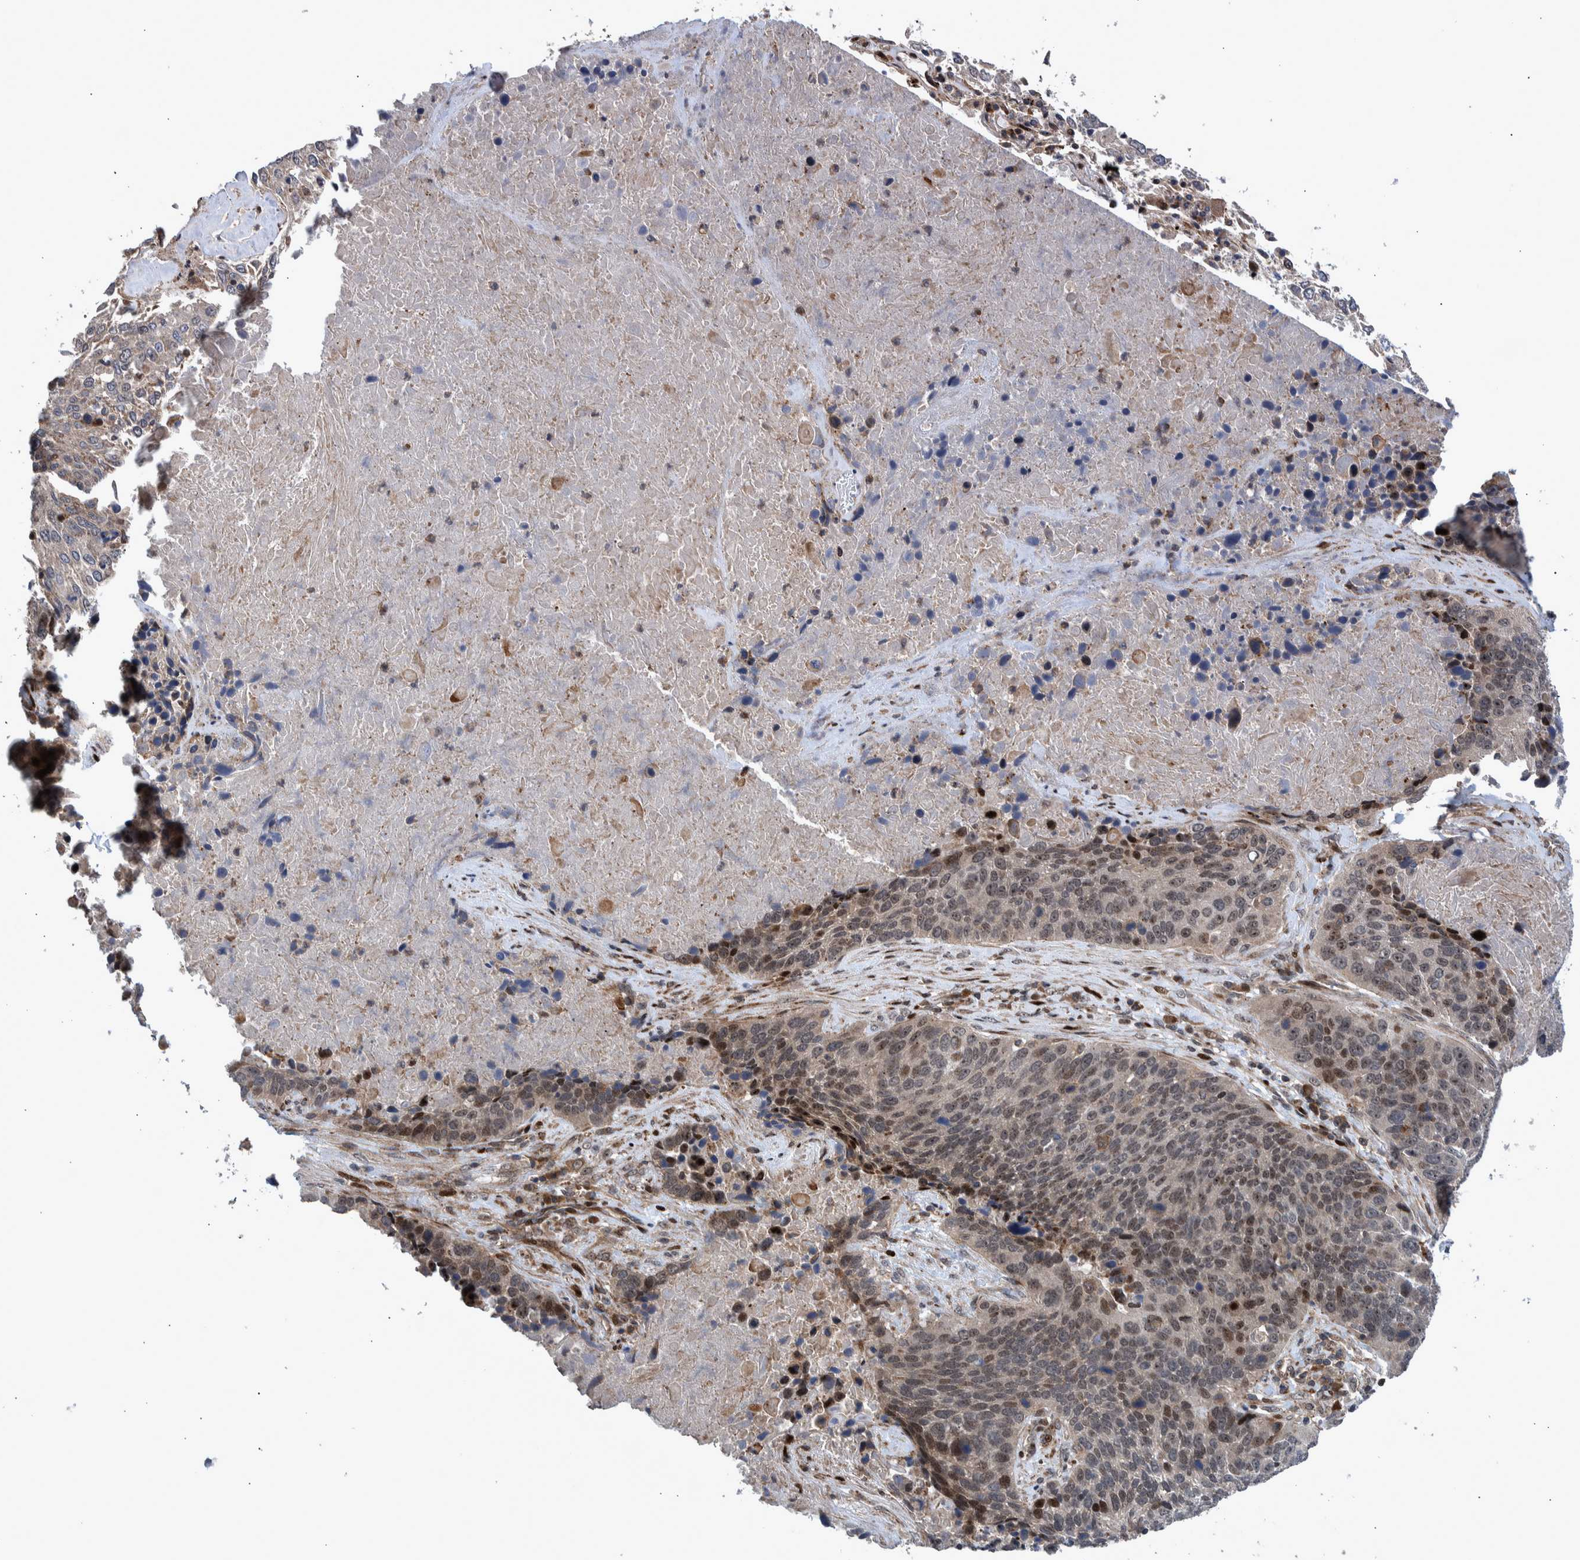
{"staining": {"intensity": "weak", "quantity": "25%-75%", "location": "nuclear"}, "tissue": "lung cancer", "cell_type": "Tumor cells", "image_type": "cancer", "snomed": [{"axis": "morphology", "description": "Squamous cell carcinoma, NOS"}, {"axis": "topography", "description": "Lung"}], "caption": "A low amount of weak nuclear positivity is appreciated in approximately 25%-75% of tumor cells in squamous cell carcinoma (lung) tissue.", "gene": "SHISA6", "patient": {"sex": "male", "age": 65}}